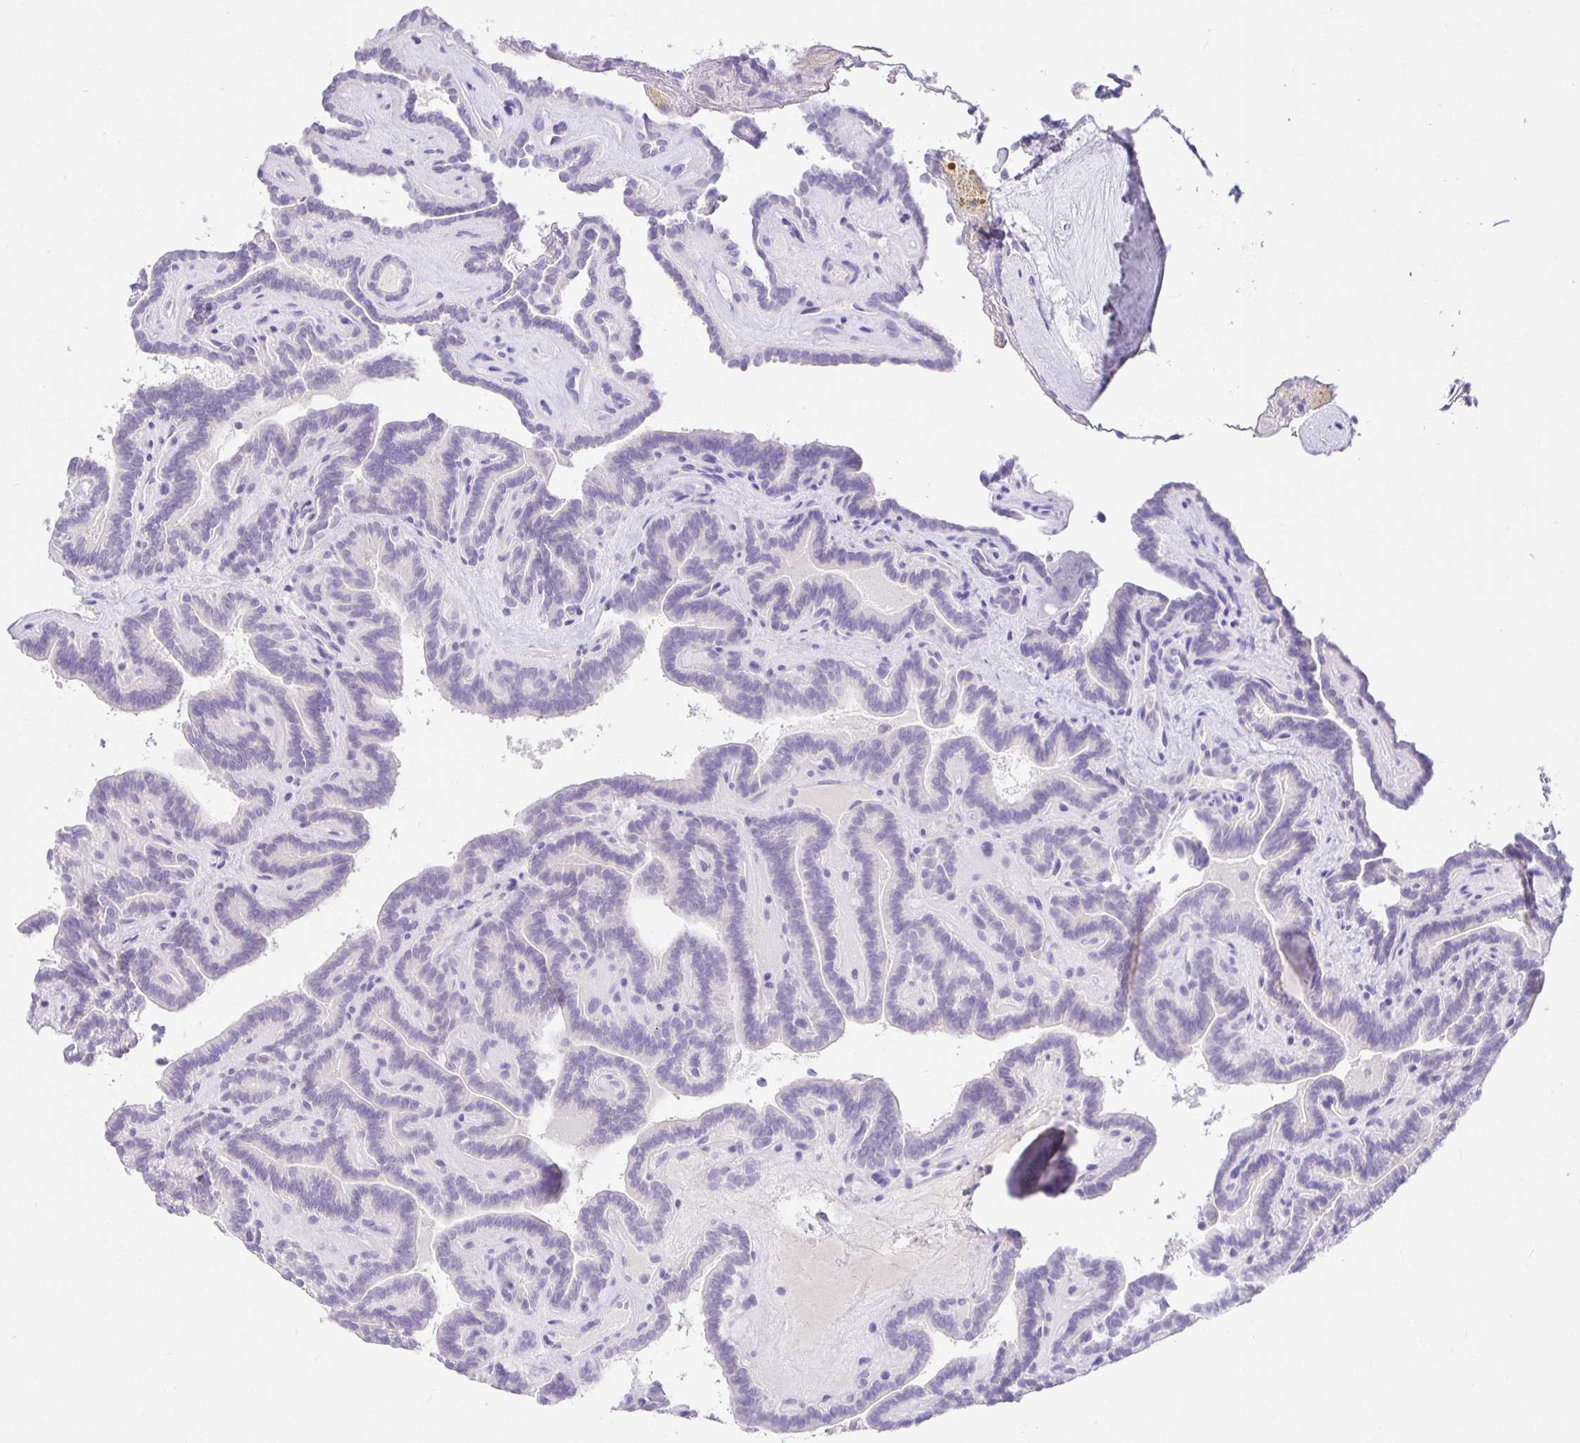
{"staining": {"intensity": "negative", "quantity": "none", "location": "none"}, "tissue": "thyroid cancer", "cell_type": "Tumor cells", "image_type": "cancer", "snomed": [{"axis": "morphology", "description": "Papillary adenocarcinoma, NOS"}, {"axis": "topography", "description": "Thyroid gland"}], "caption": "Immunohistochemistry of thyroid cancer (papillary adenocarcinoma) demonstrates no expression in tumor cells.", "gene": "TPTE", "patient": {"sex": "female", "age": 21}}